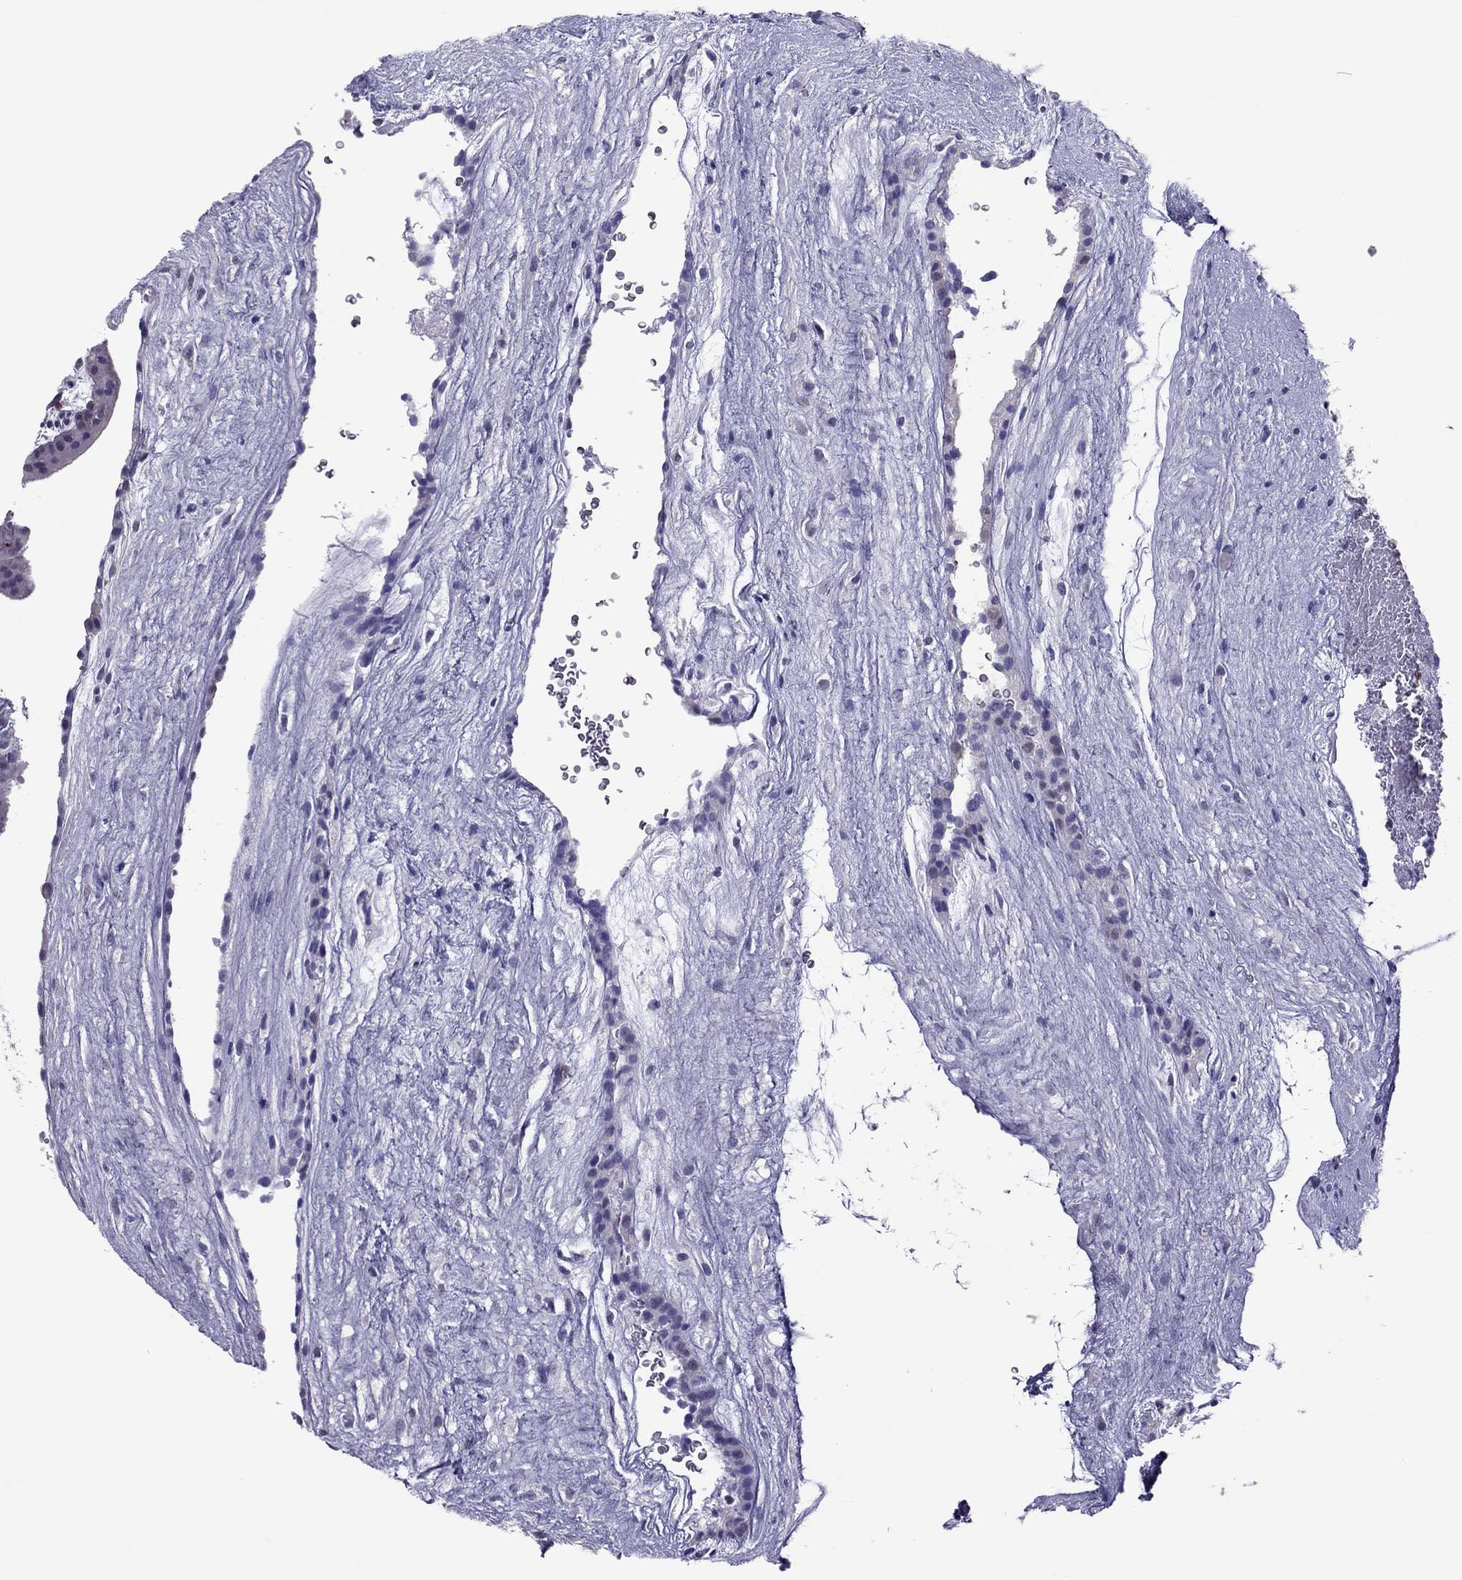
{"staining": {"intensity": "negative", "quantity": "none", "location": "none"}, "tissue": "placenta", "cell_type": "Decidual cells", "image_type": "normal", "snomed": [{"axis": "morphology", "description": "Normal tissue, NOS"}, {"axis": "topography", "description": "Placenta"}], "caption": "An image of human placenta is negative for staining in decidual cells.", "gene": "SPINT3", "patient": {"sex": "female", "age": 19}}